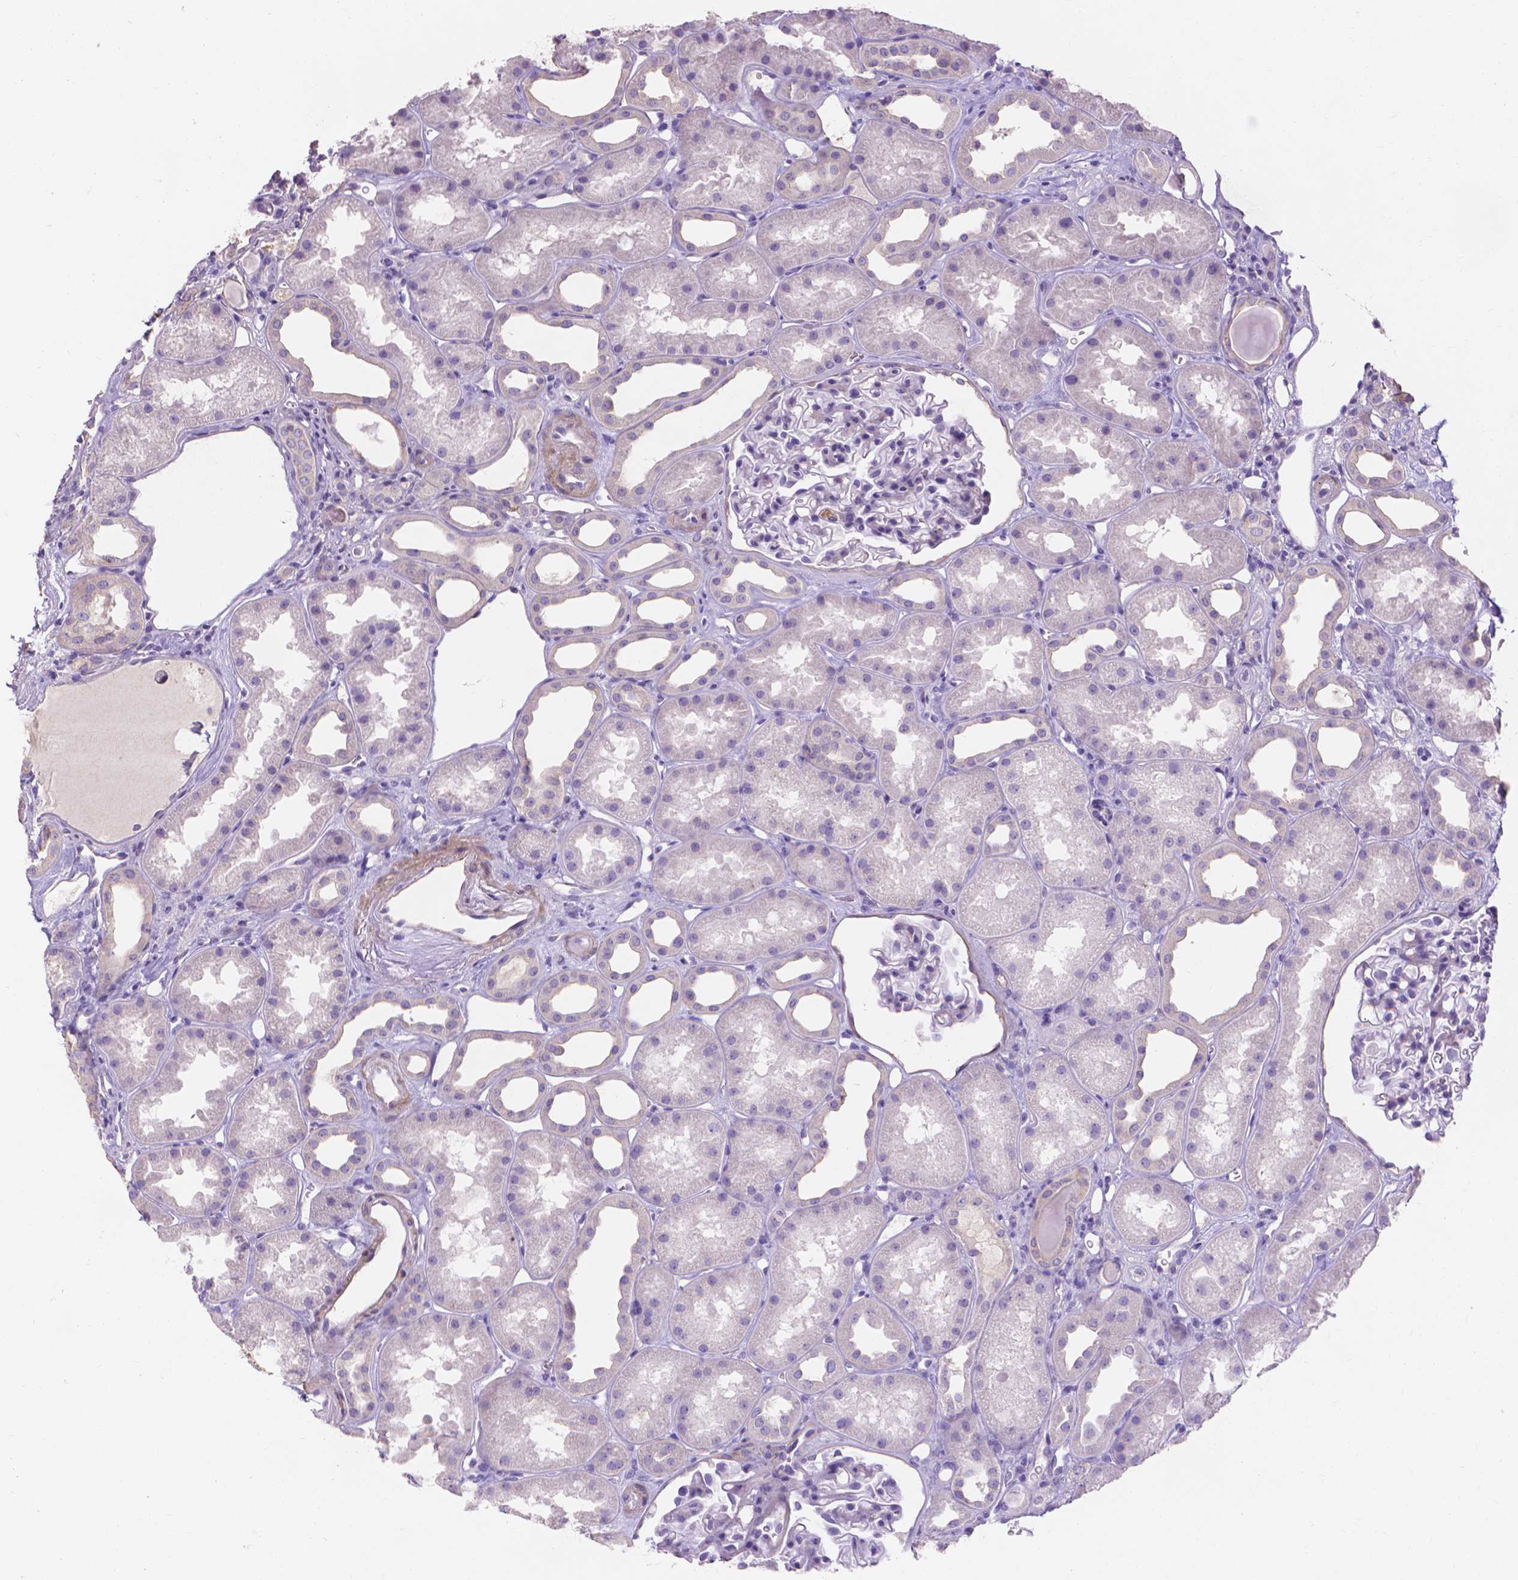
{"staining": {"intensity": "negative", "quantity": "none", "location": "none"}, "tissue": "kidney", "cell_type": "Cells in glomeruli", "image_type": "normal", "snomed": [{"axis": "morphology", "description": "Normal tissue, NOS"}, {"axis": "topography", "description": "Kidney"}], "caption": "Immunohistochemical staining of normal human kidney exhibits no significant staining in cells in glomeruli.", "gene": "MBLAC1", "patient": {"sex": "male", "age": 61}}